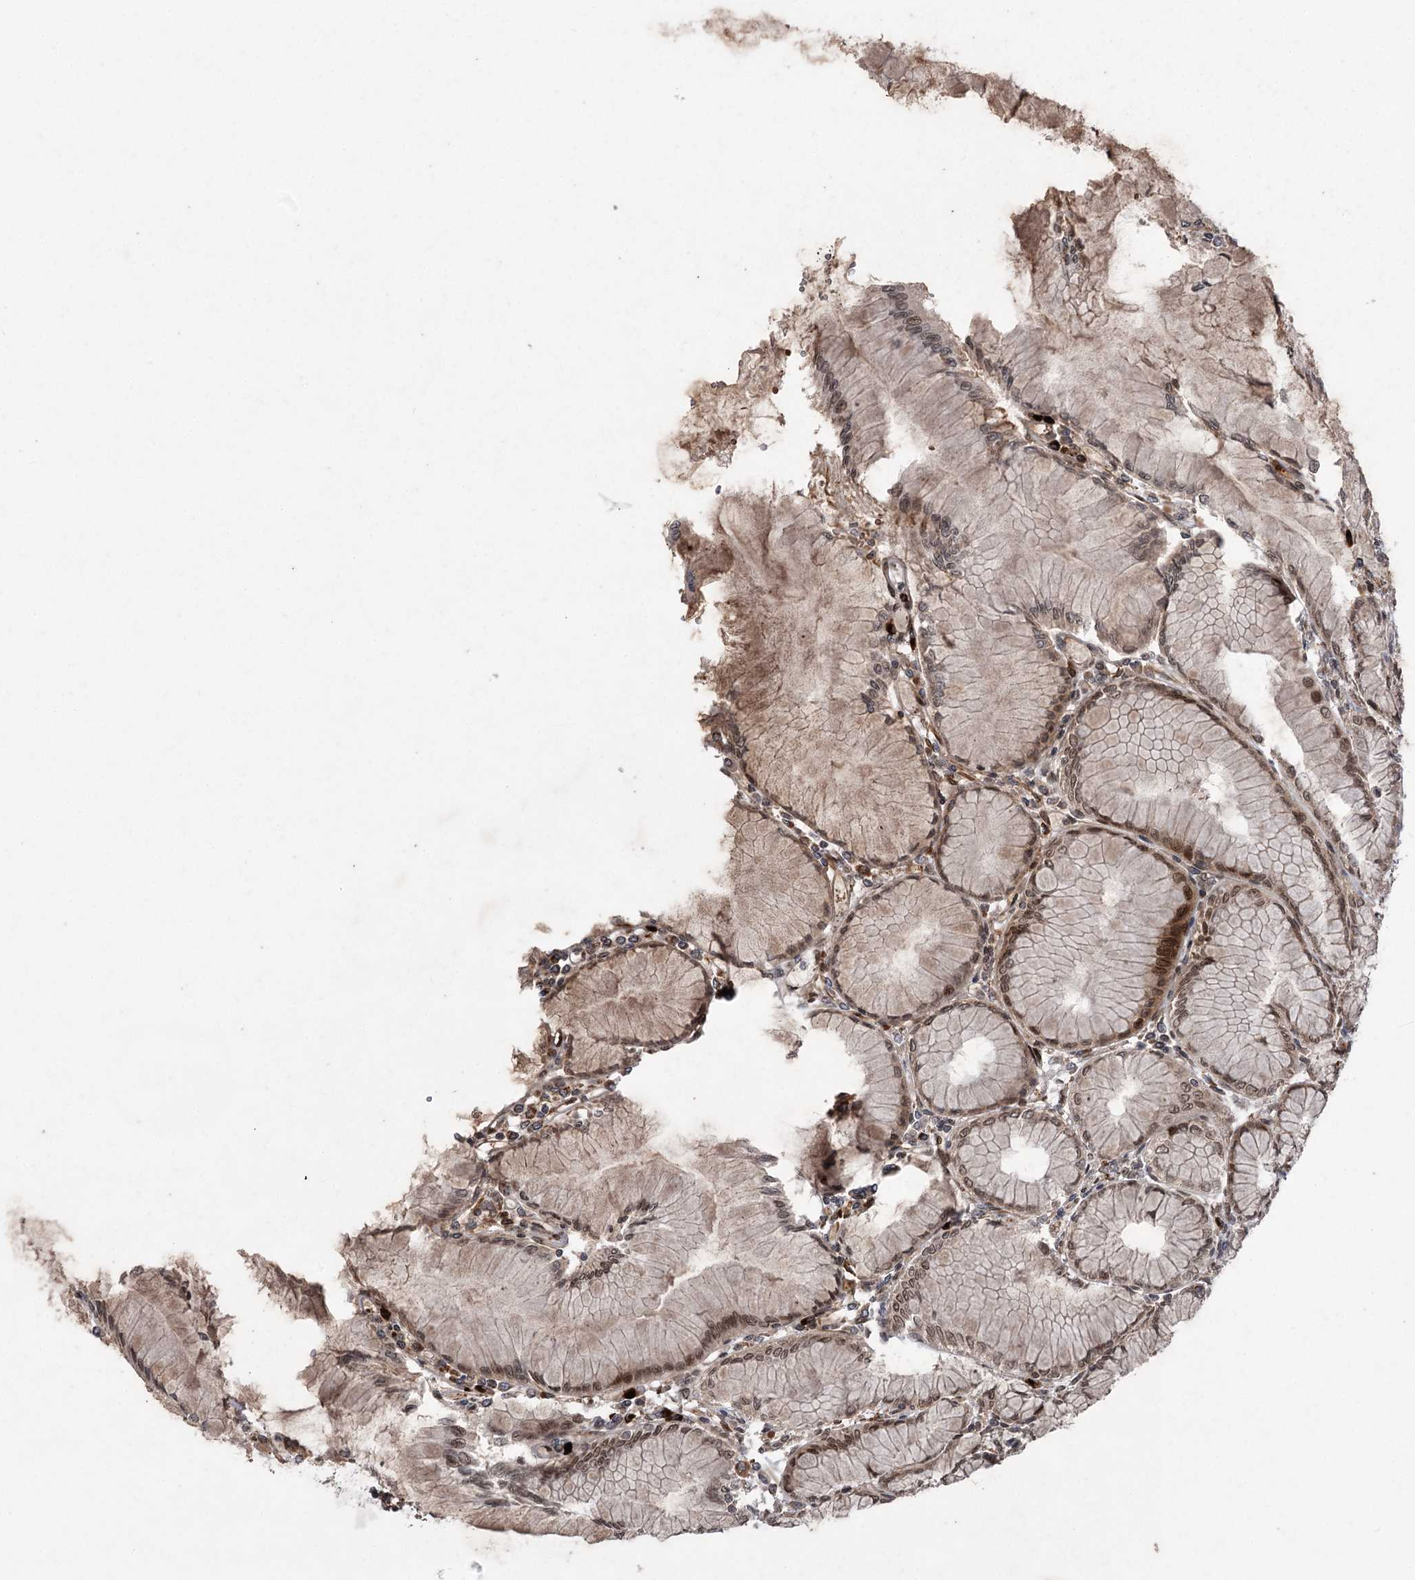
{"staining": {"intensity": "strong", "quantity": "25%-75%", "location": "cytoplasmic/membranous,nuclear"}, "tissue": "stomach", "cell_type": "Glandular cells", "image_type": "normal", "snomed": [{"axis": "morphology", "description": "Normal tissue, NOS"}, {"axis": "topography", "description": "Stomach"}], "caption": "Immunohistochemistry (DAB (3,3'-diaminobenzidine)) staining of unremarkable human stomach reveals strong cytoplasmic/membranous,nuclear protein positivity in about 25%-75% of glandular cells.", "gene": "TENM2", "patient": {"sex": "female", "age": 57}}